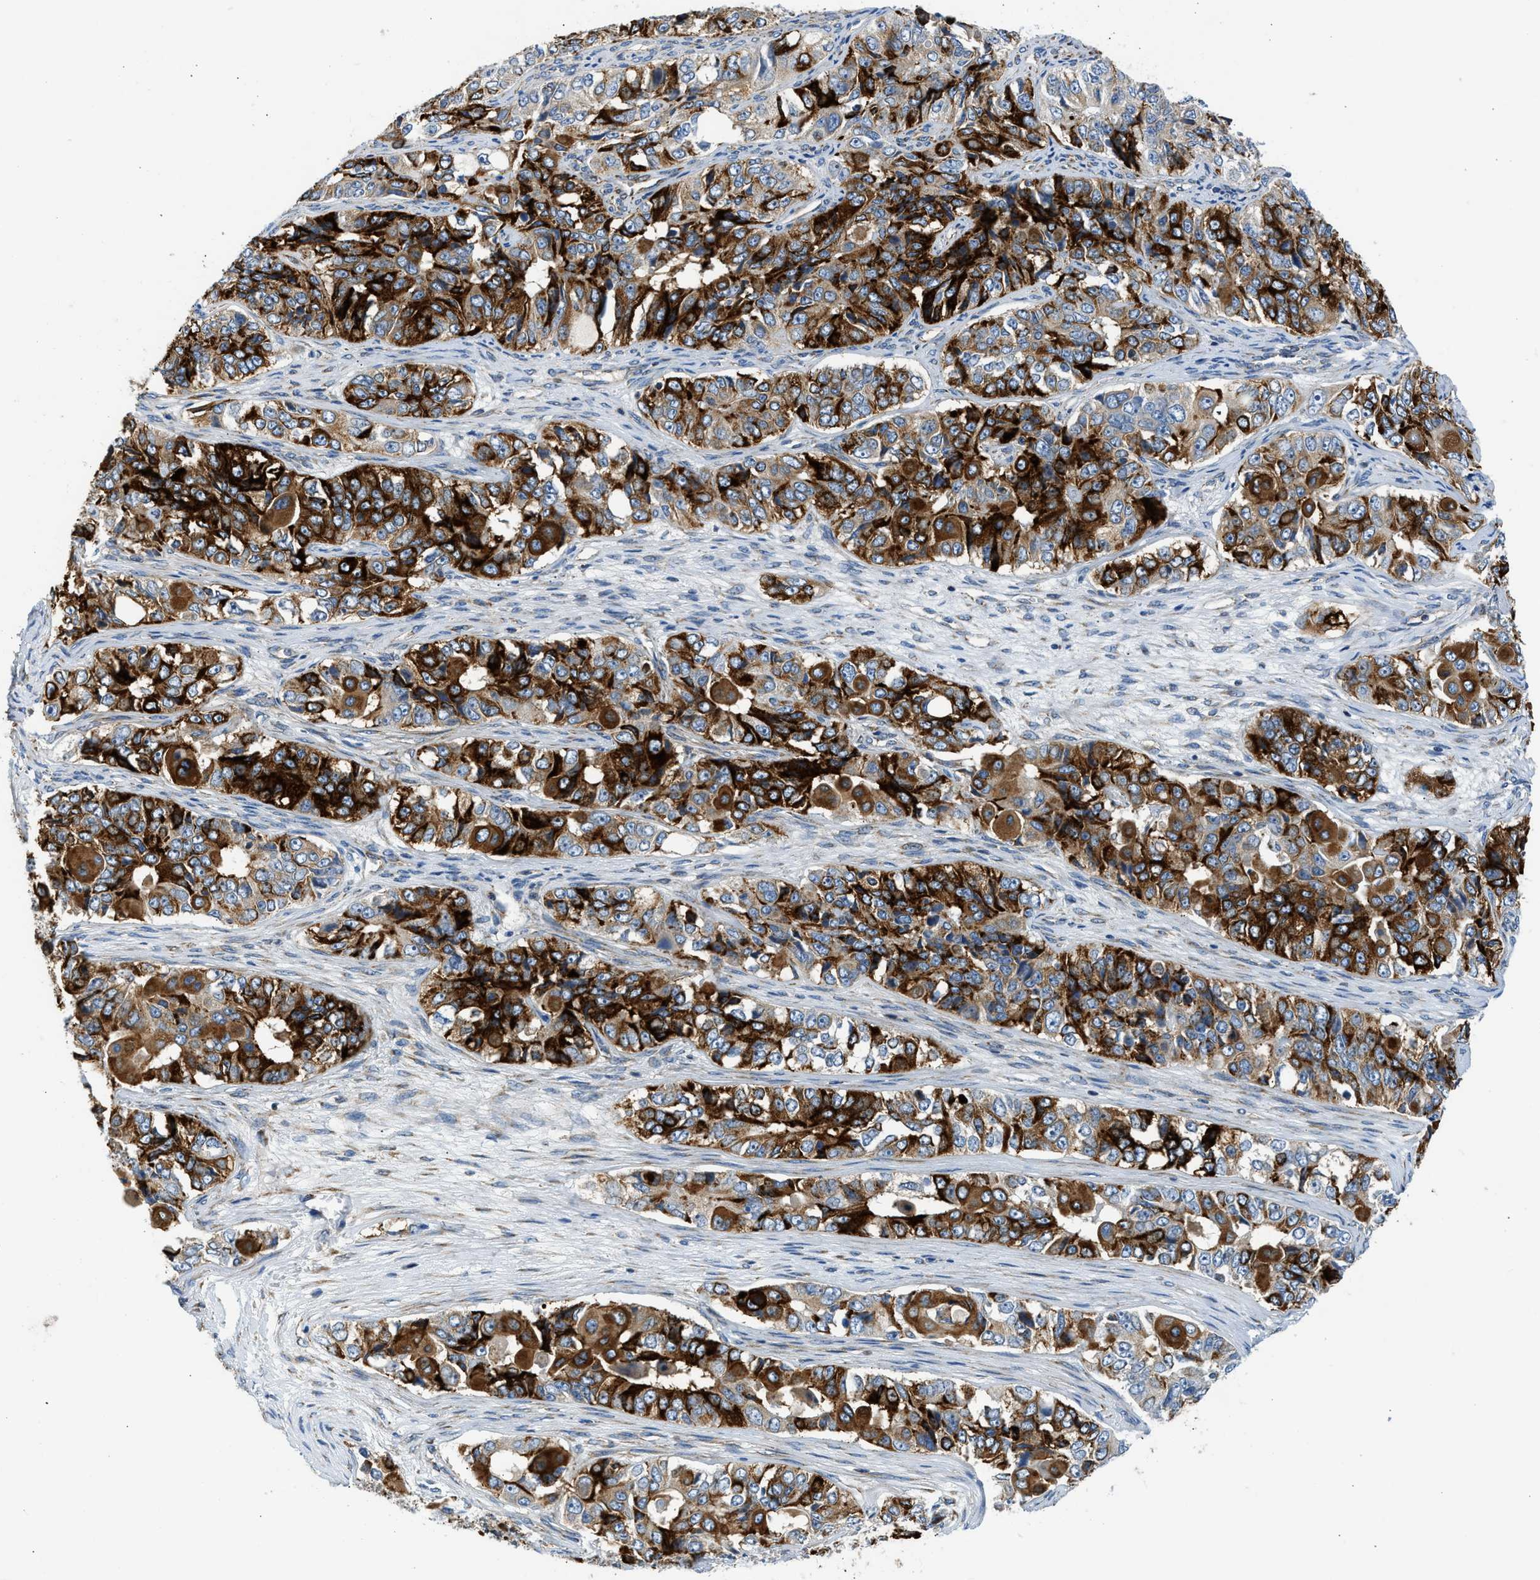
{"staining": {"intensity": "strong", "quantity": ">75%", "location": "cytoplasmic/membranous"}, "tissue": "ovarian cancer", "cell_type": "Tumor cells", "image_type": "cancer", "snomed": [{"axis": "morphology", "description": "Carcinoma, endometroid"}, {"axis": "topography", "description": "Ovary"}], "caption": "Human endometroid carcinoma (ovarian) stained with a protein marker reveals strong staining in tumor cells.", "gene": "CAMKK2", "patient": {"sex": "female", "age": 51}}